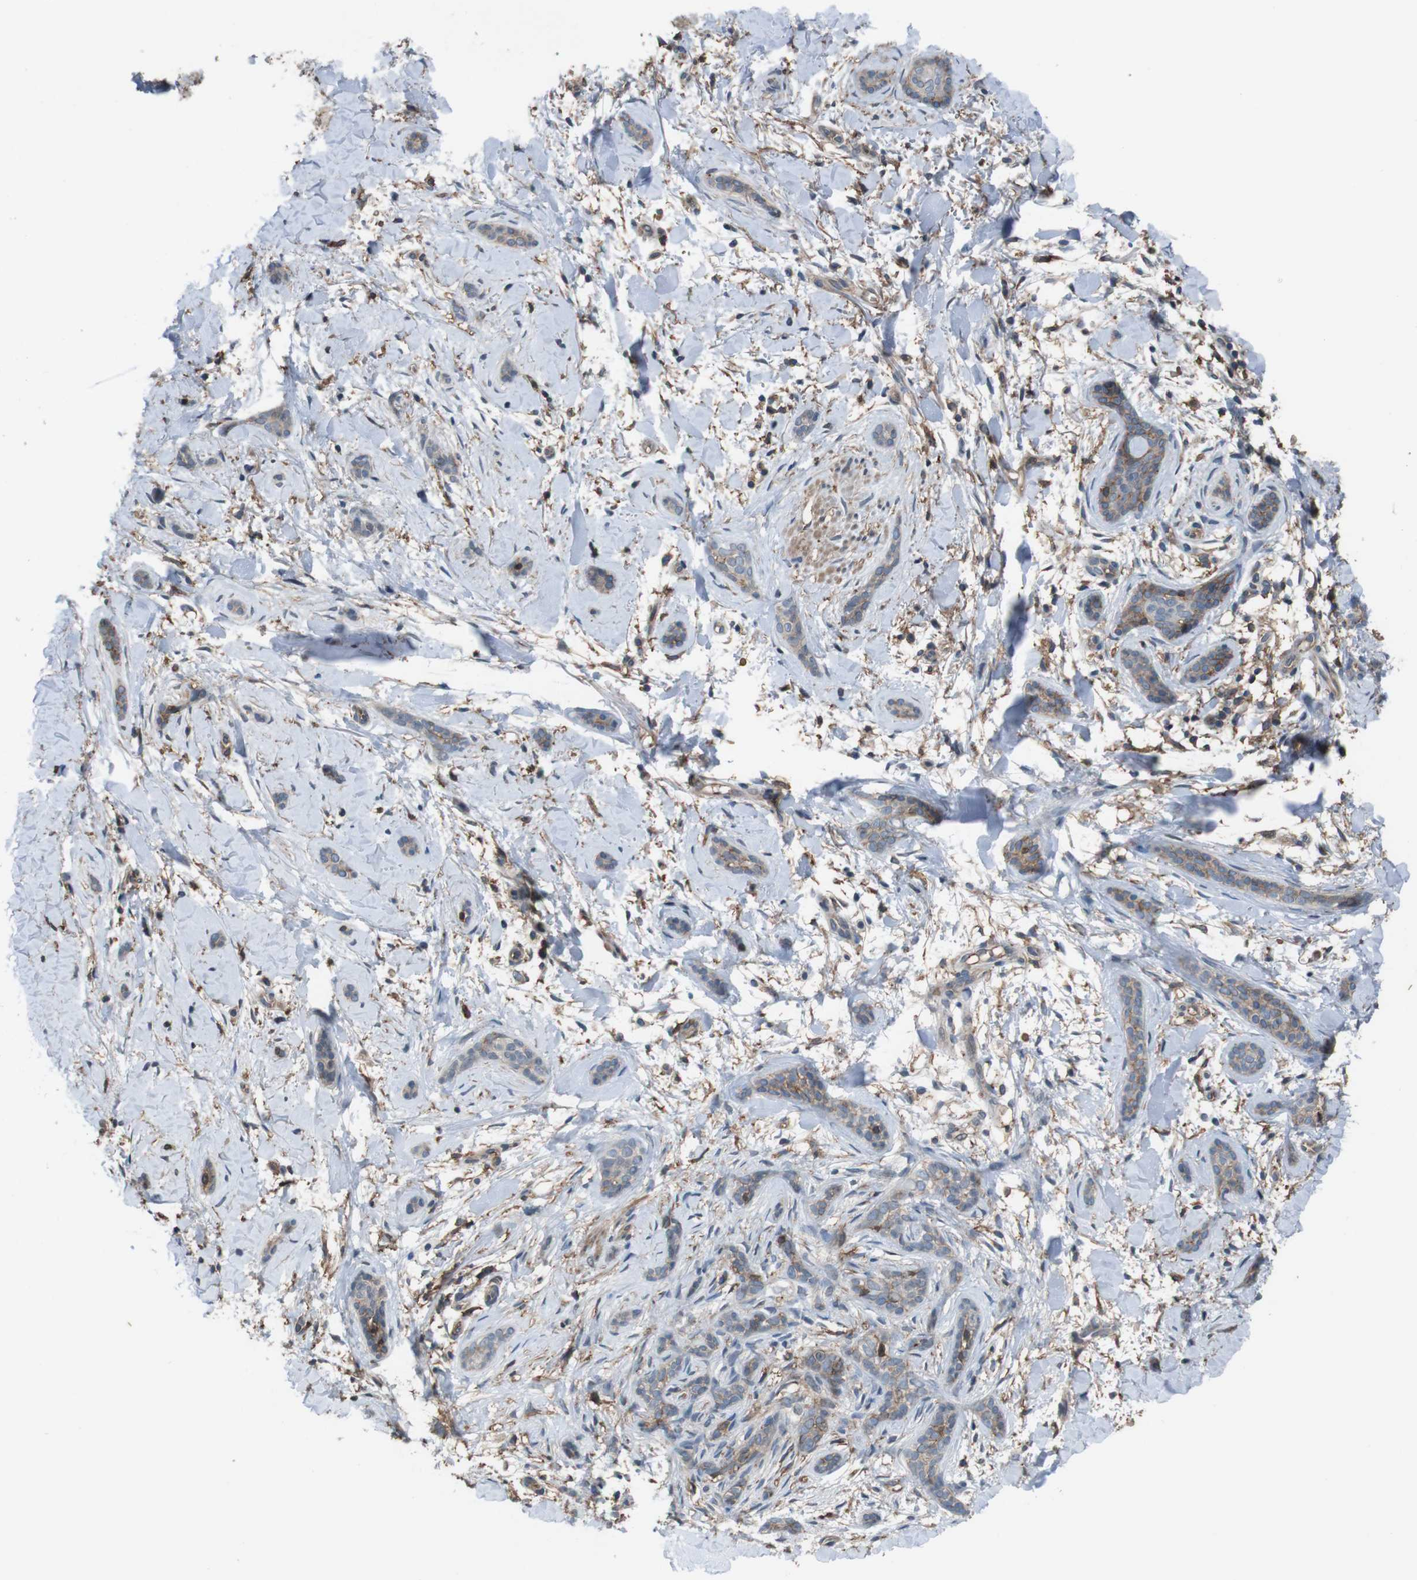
{"staining": {"intensity": "moderate", "quantity": "<25%", "location": "cytoplasmic/membranous"}, "tissue": "skin cancer", "cell_type": "Tumor cells", "image_type": "cancer", "snomed": [{"axis": "morphology", "description": "Basal cell carcinoma"}, {"axis": "morphology", "description": "Adnexal tumor, benign"}, {"axis": "topography", "description": "Skin"}], "caption": "The immunohistochemical stain highlights moderate cytoplasmic/membranous staining in tumor cells of skin cancer (basal cell carcinoma) tissue.", "gene": "ATP2B1", "patient": {"sex": "female", "age": 42}}